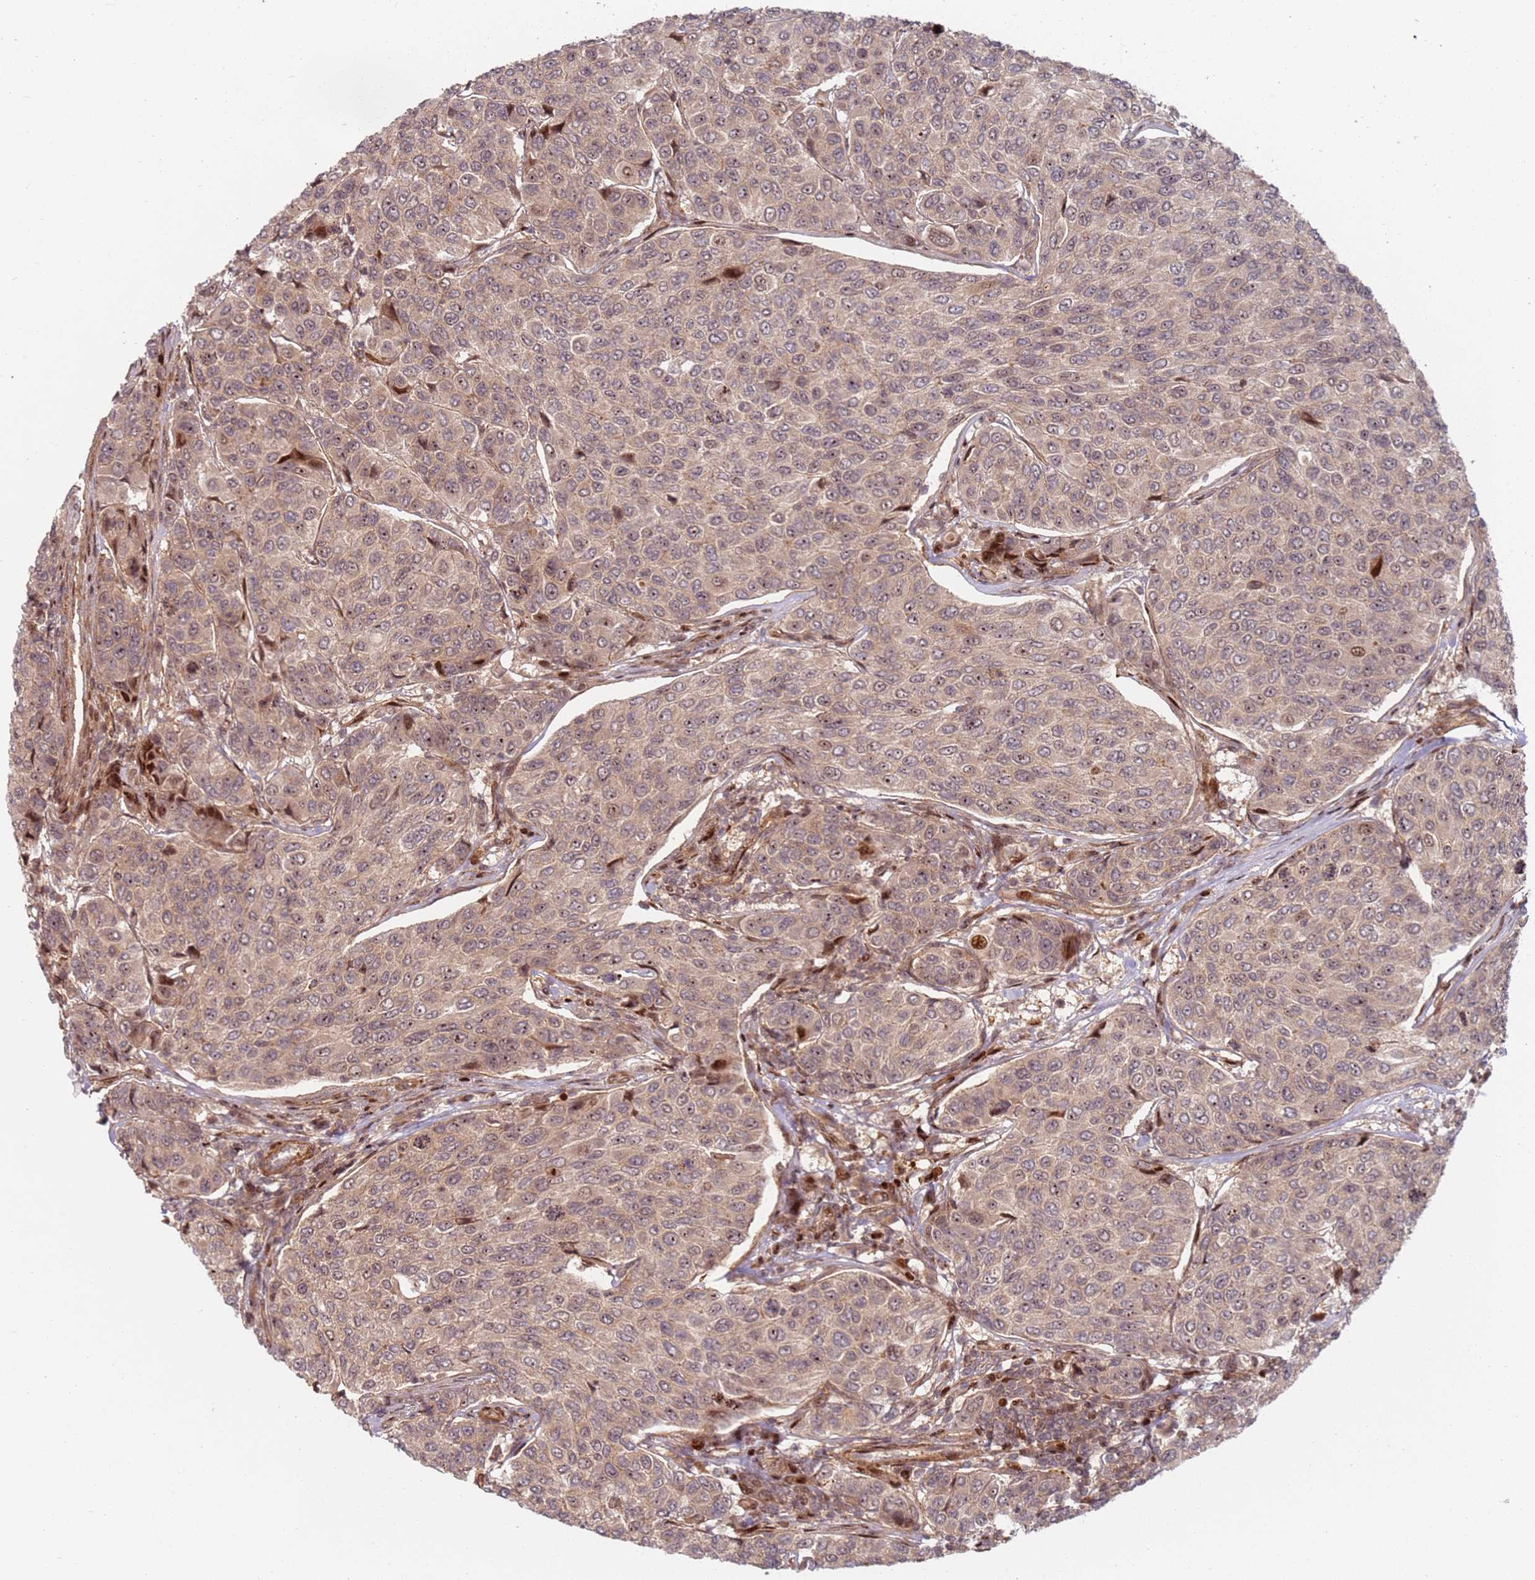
{"staining": {"intensity": "weak", "quantity": "25%-75%", "location": "cytoplasmic/membranous"}, "tissue": "breast cancer", "cell_type": "Tumor cells", "image_type": "cancer", "snomed": [{"axis": "morphology", "description": "Duct carcinoma"}, {"axis": "topography", "description": "Breast"}], "caption": "Breast cancer (intraductal carcinoma) was stained to show a protein in brown. There is low levels of weak cytoplasmic/membranous expression in approximately 25%-75% of tumor cells.", "gene": "TMEM233", "patient": {"sex": "female", "age": 55}}